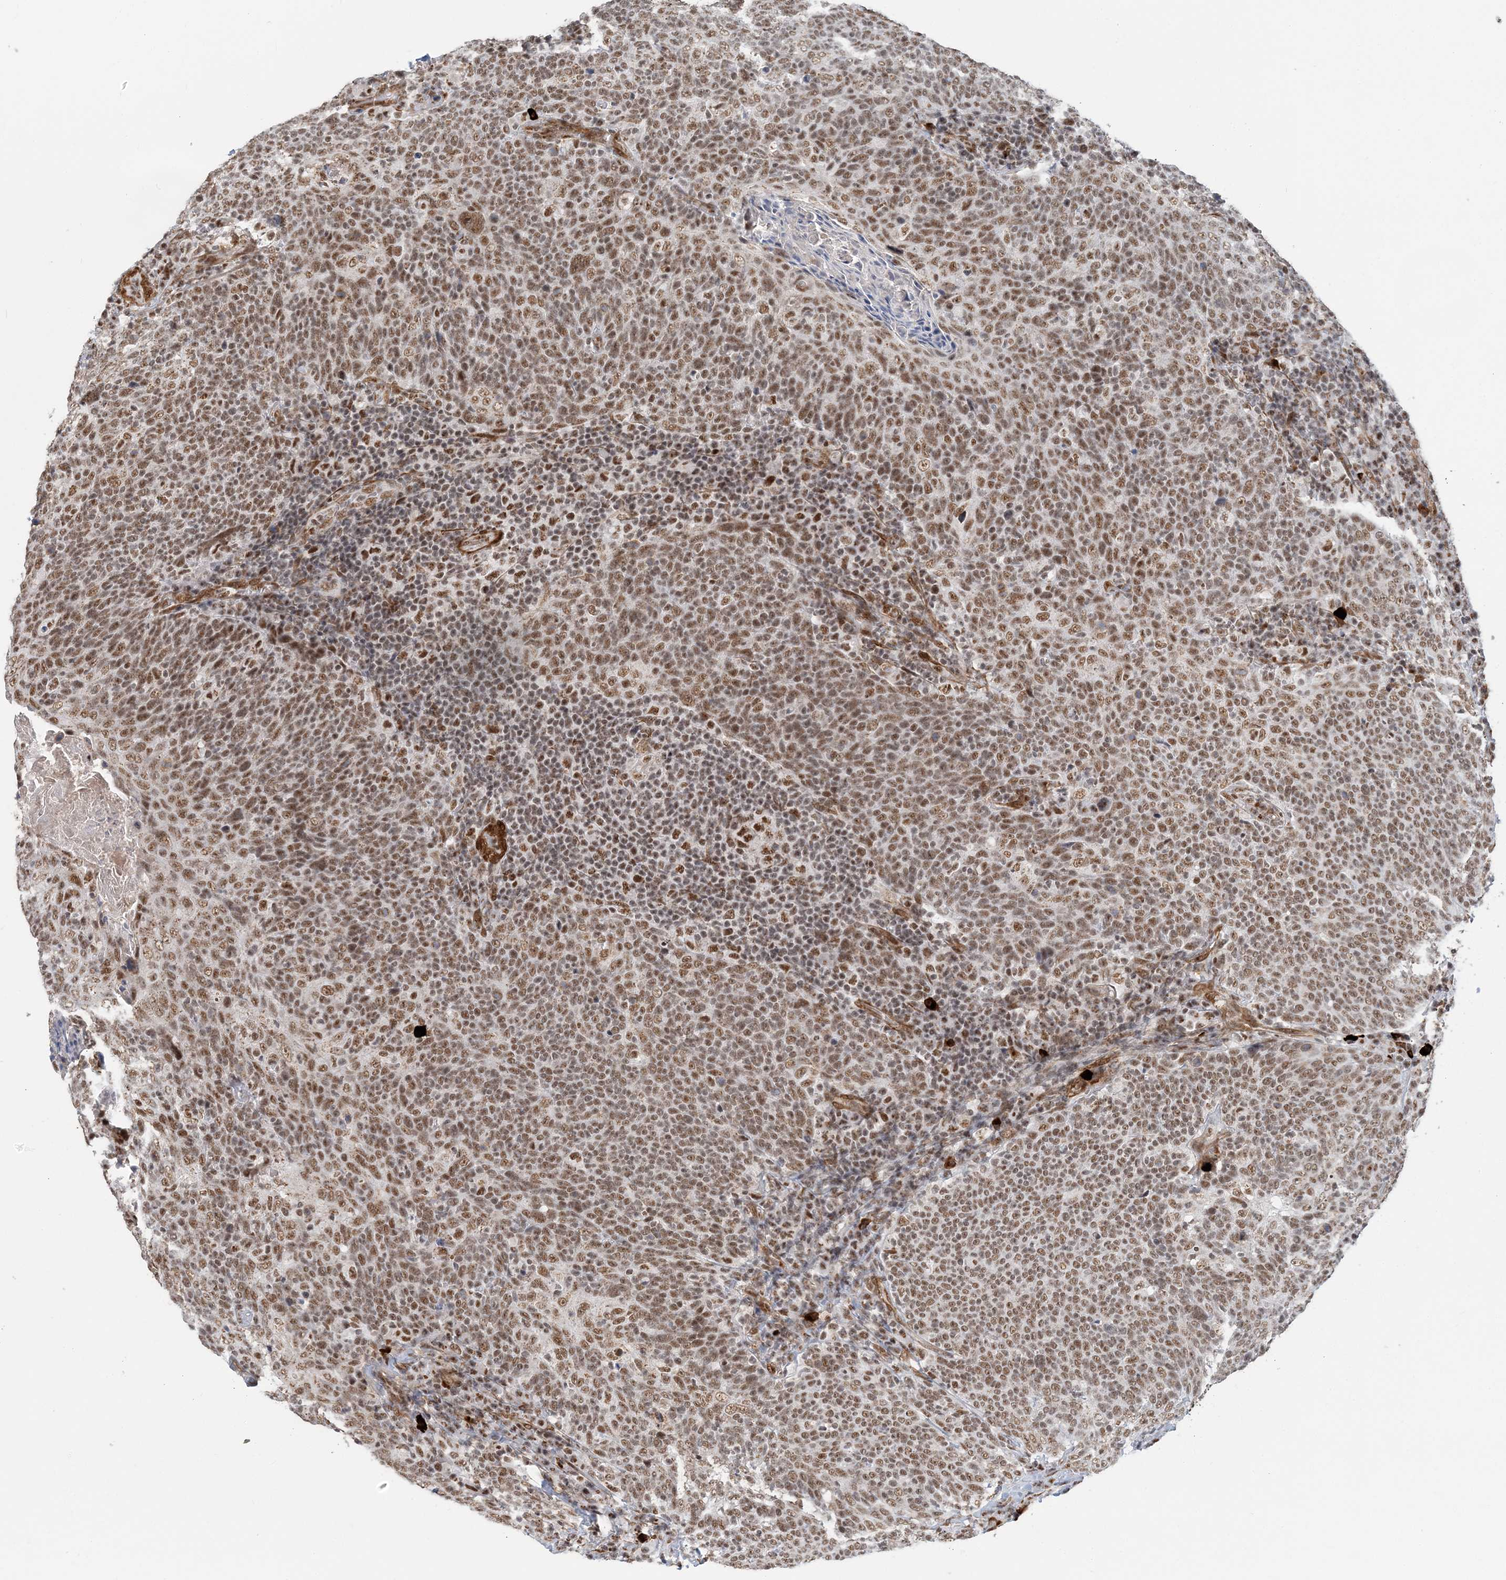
{"staining": {"intensity": "moderate", "quantity": ">75%", "location": "nuclear"}, "tissue": "head and neck cancer", "cell_type": "Tumor cells", "image_type": "cancer", "snomed": [{"axis": "morphology", "description": "Squamous cell carcinoma, NOS"}, {"axis": "morphology", "description": "Squamous cell carcinoma, metastatic, NOS"}, {"axis": "topography", "description": "Lymph node"}, {"axis": "topography", "description": "Head-Neck"}], "caption": "Human head and neck cancer (metastatic squamous cell carcinoma) stained for a protein (brown) reveals moderate nuclear positive positivity in approximately >75% of tumor cells.", "gene": "PLRG1", "patient": {"sex": "male", "age": 62}}